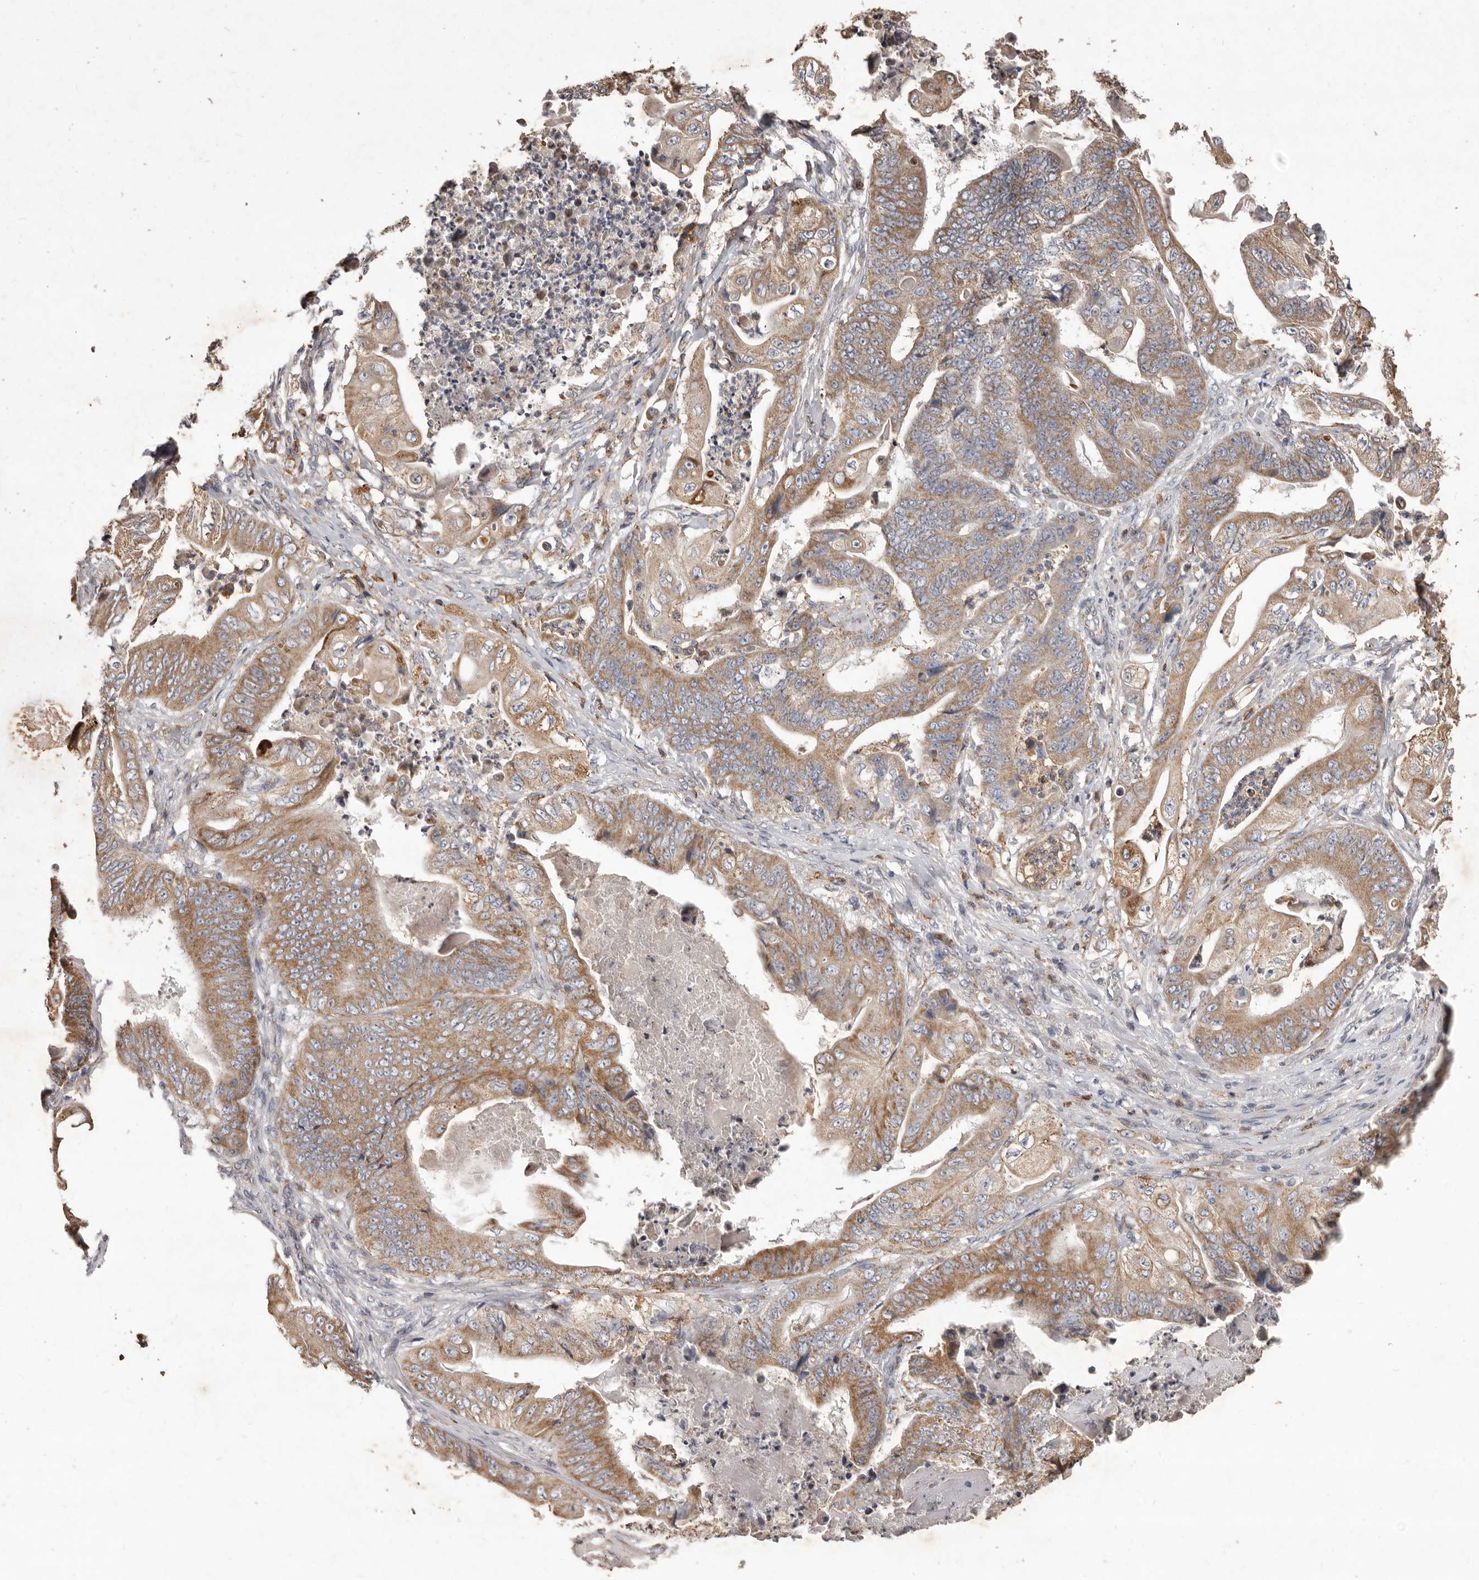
{"staining": {"intensity": "moderate", "quantity": ">75%", "location": "cytoplasmic/membranous"}, "tissue": "stomach cancer", "cell_type": "Tumor cells", "image_type": "cancer", "snomed": [{"axis": "morphology", "description": "Adenocarcinoma, NOS"}, {"axis": "topography", "description": "Stomach"}], "caption": "Immunohistochemical staining of adenocarcinoma (stomach) exhibits medium levels of moderate cytoplasmic/membranous protein positivity in approximately >75% of tumor cells.", "gene": "CXCL14", "patient": {"sex": "female", "age": 73}}